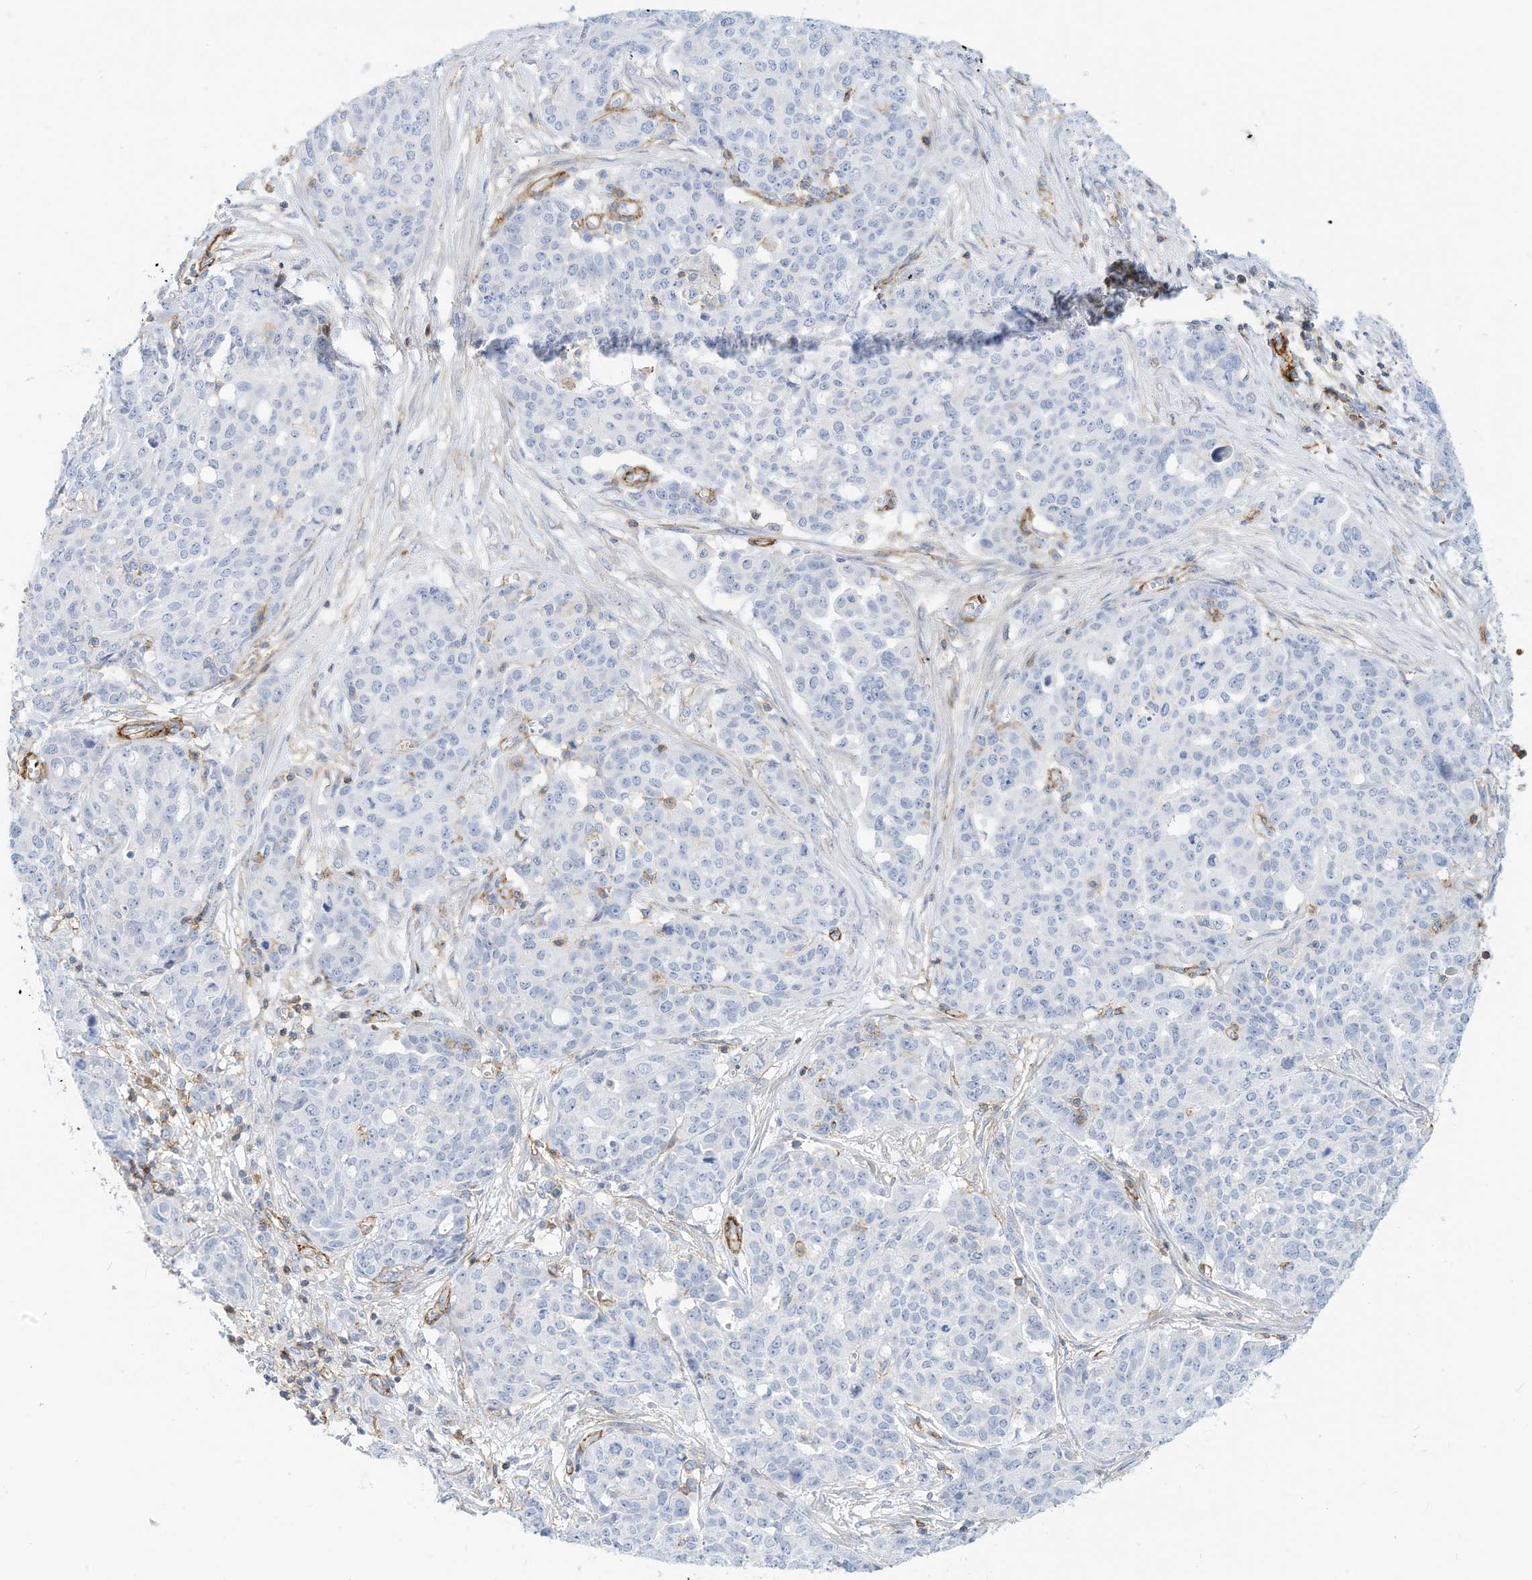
{"staining": {"intensity": "negative", "quantity": "none", "location": "none"}, "tissue": "ovarian cancer", "cell_type": "Tumor cells", "image_type": "cancer", "snomed": [{"axis": "morphology", "description": "Cystadenocarcinoma, serous, NOS"}, {"axis": "topography", "description": "Soft tissue"}, {"axis": "topography", "description": "Ovary"}], "caption": "Ovarian serous cystadenocarcinoma was stained to show a protein in brown. There is no significant positivity in tumor cells.", "gene": "TXNDC9", "patient": {"sex": "female", "age": 57}}